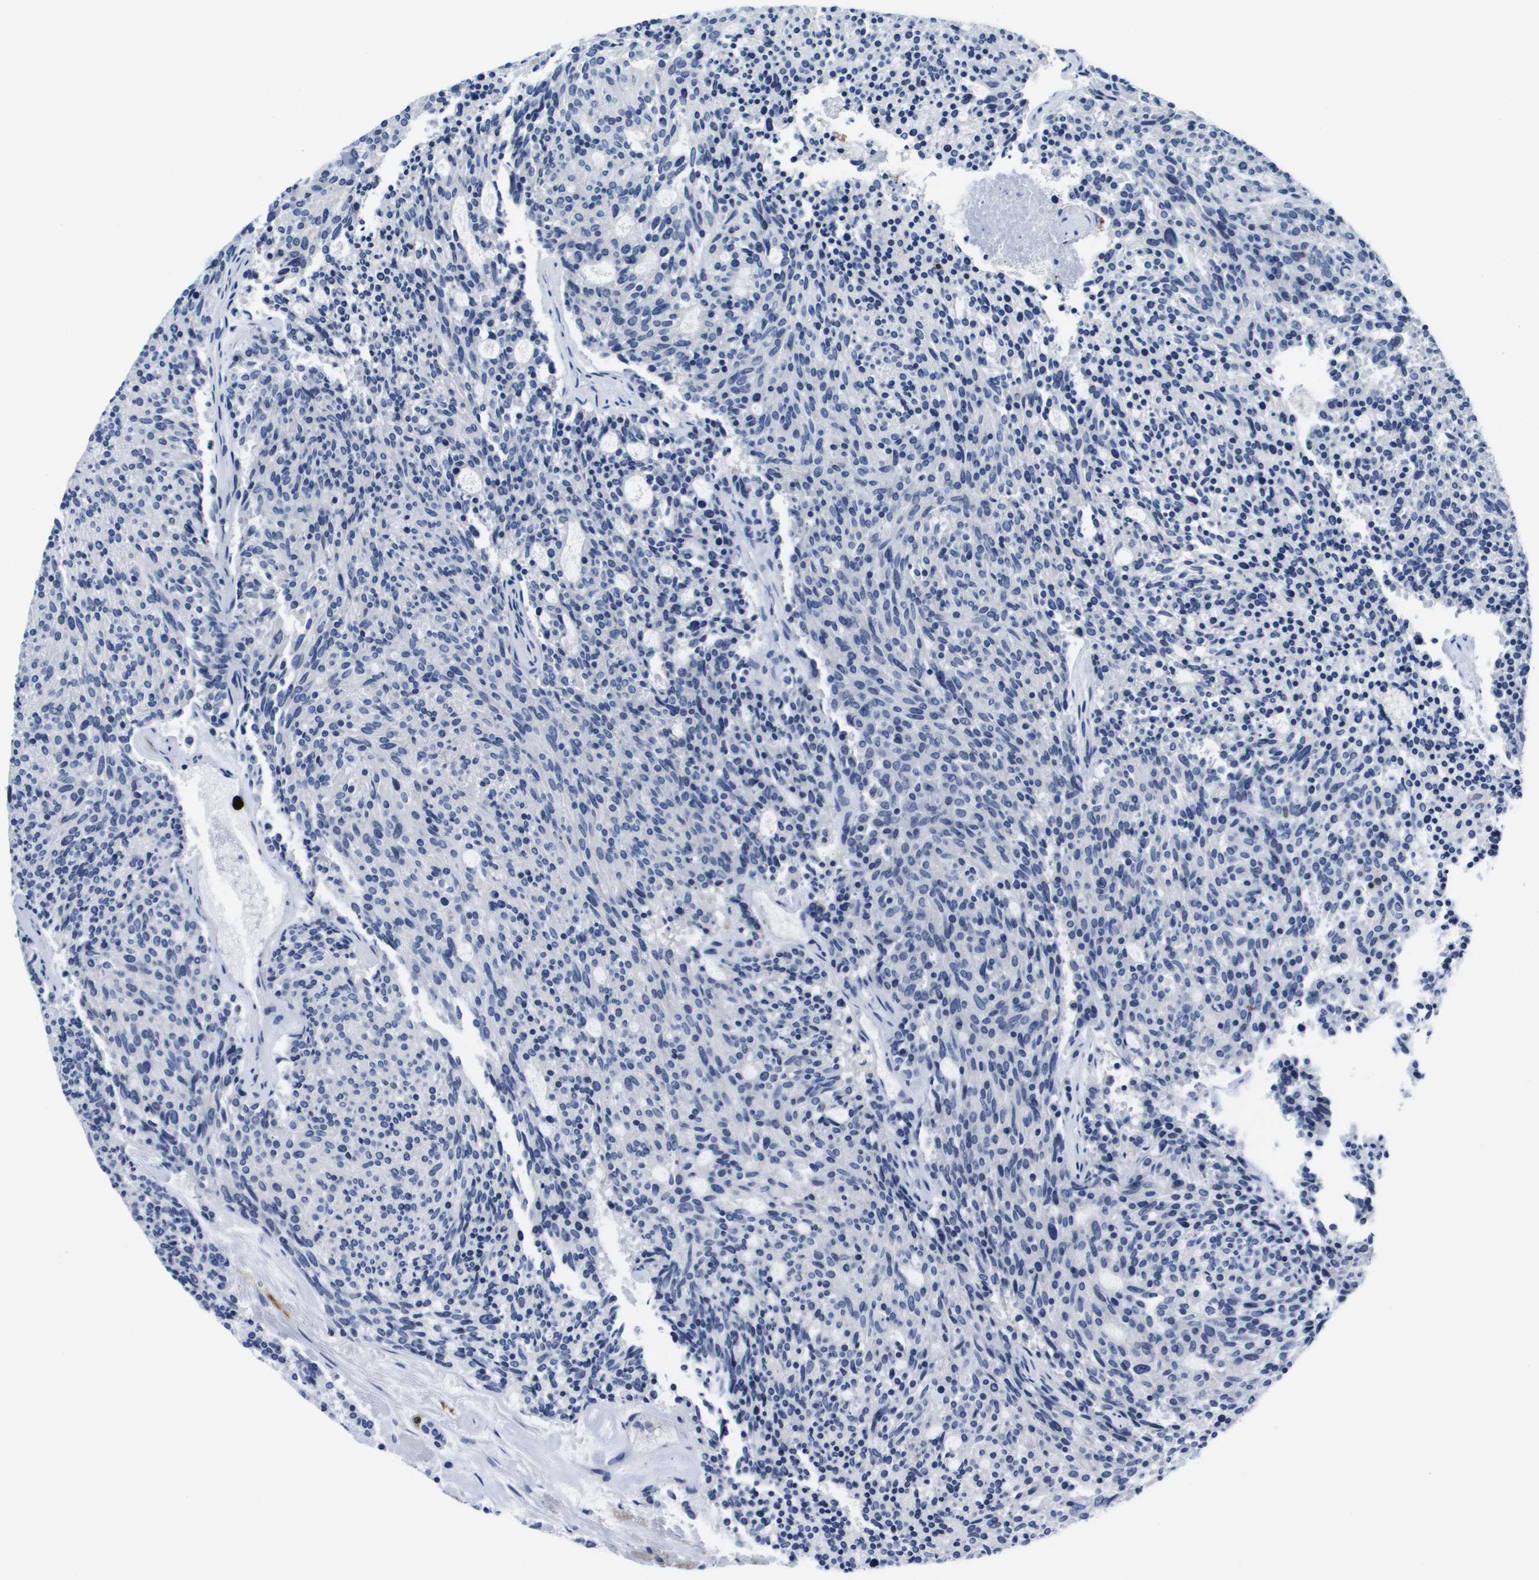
{"staining": {"intensity": "negative", "quantity": "none", "location": "none"}, "tissue": "carcinoid", "cell_type": "Tumor cells", "image_type": "cancer", "snomed": [{"axis": "morphology", "description": "Carcinoid, malignant, NOS"}, {"axis": "topography", "description": "Pancreas"}], "caption": "IHC photomicrograph of malignant carcinoid stained for a protein (brown), which reveals no expression in tumor cells. Nuclei are stained in blue.", "gene": "HMOX1", "patient": {"sex": "female", "age": 54}}